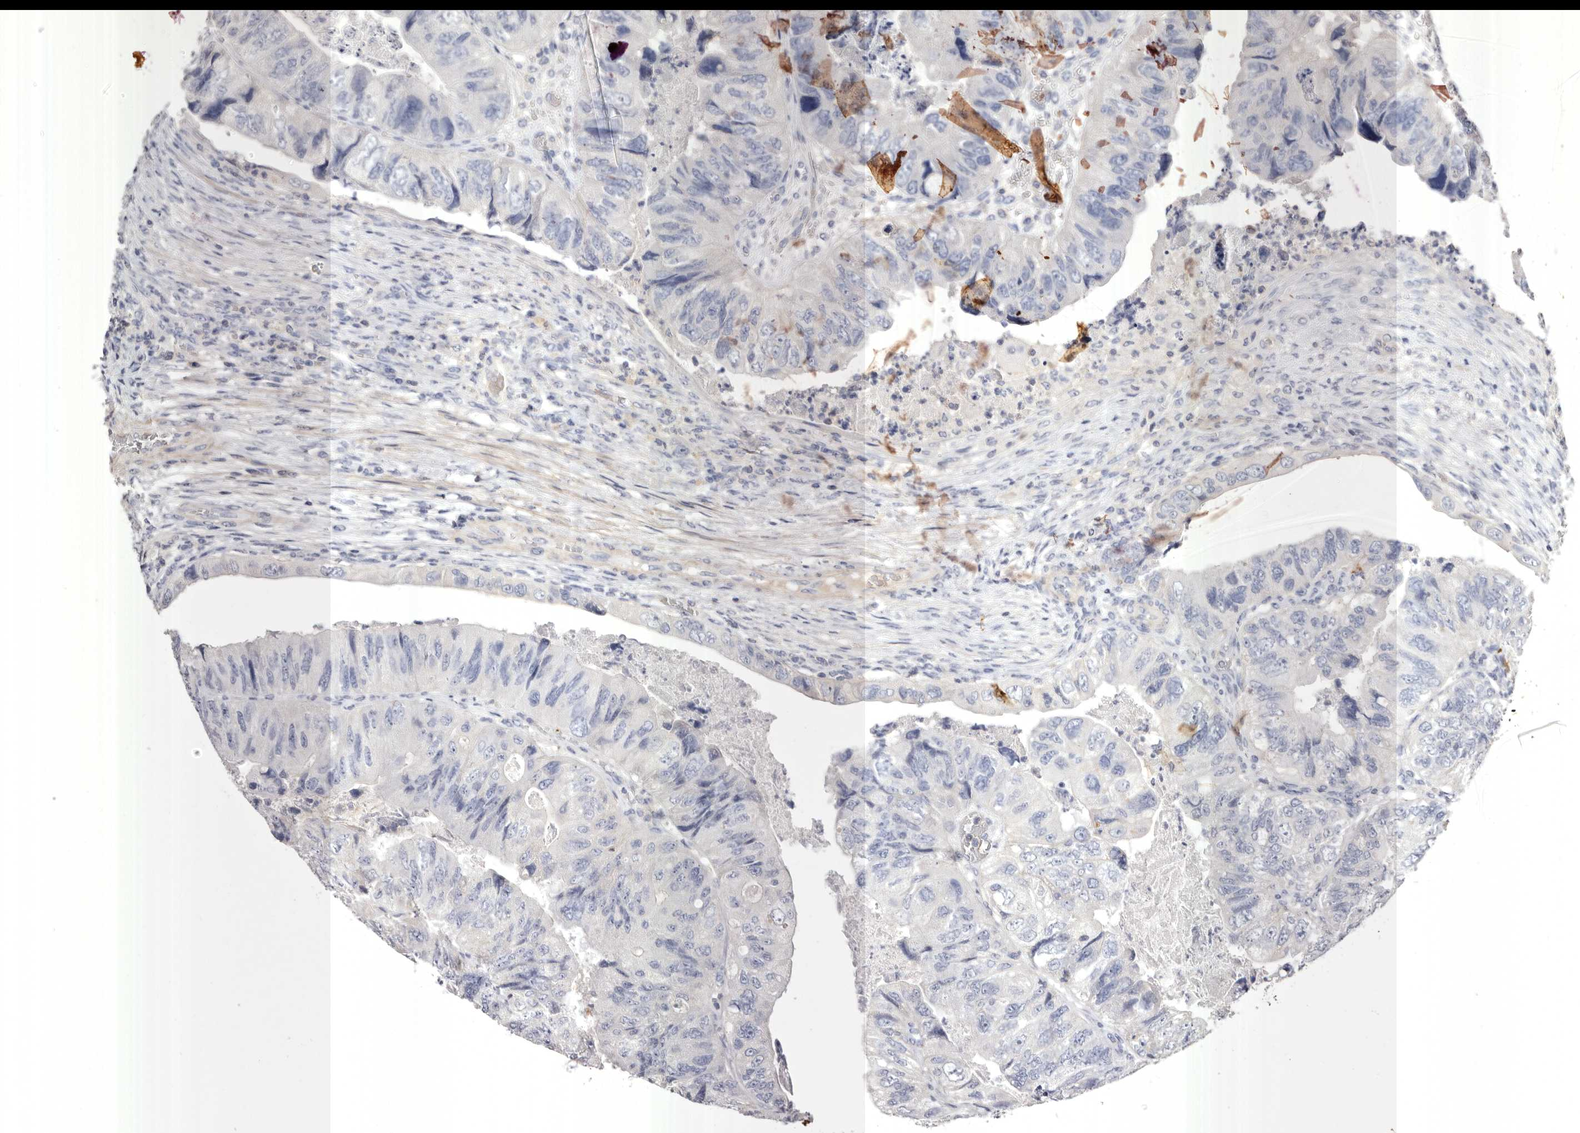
{"staining": {"intensity": "negative", "quantity": "none", "location": "none"}, "tissue": "colorectal cancer", "cell_type": "Tumor cells", "image_type": "cancer", "snomed": [{"axis": "morphology", "description": "Adenocarcinoma, NOS"}, {"axis": "topography", "description": "Rectum"}], "caption": "This is a histopathology image of immunohistochemistry staining of colorectal cancer, which shows no positivity in tumor cells. (DAB (3,3'-diaminobenzidine) IHC, high magnification).", "gene": "S1PR5", "patient": {"sex": "male", "age": 63}}